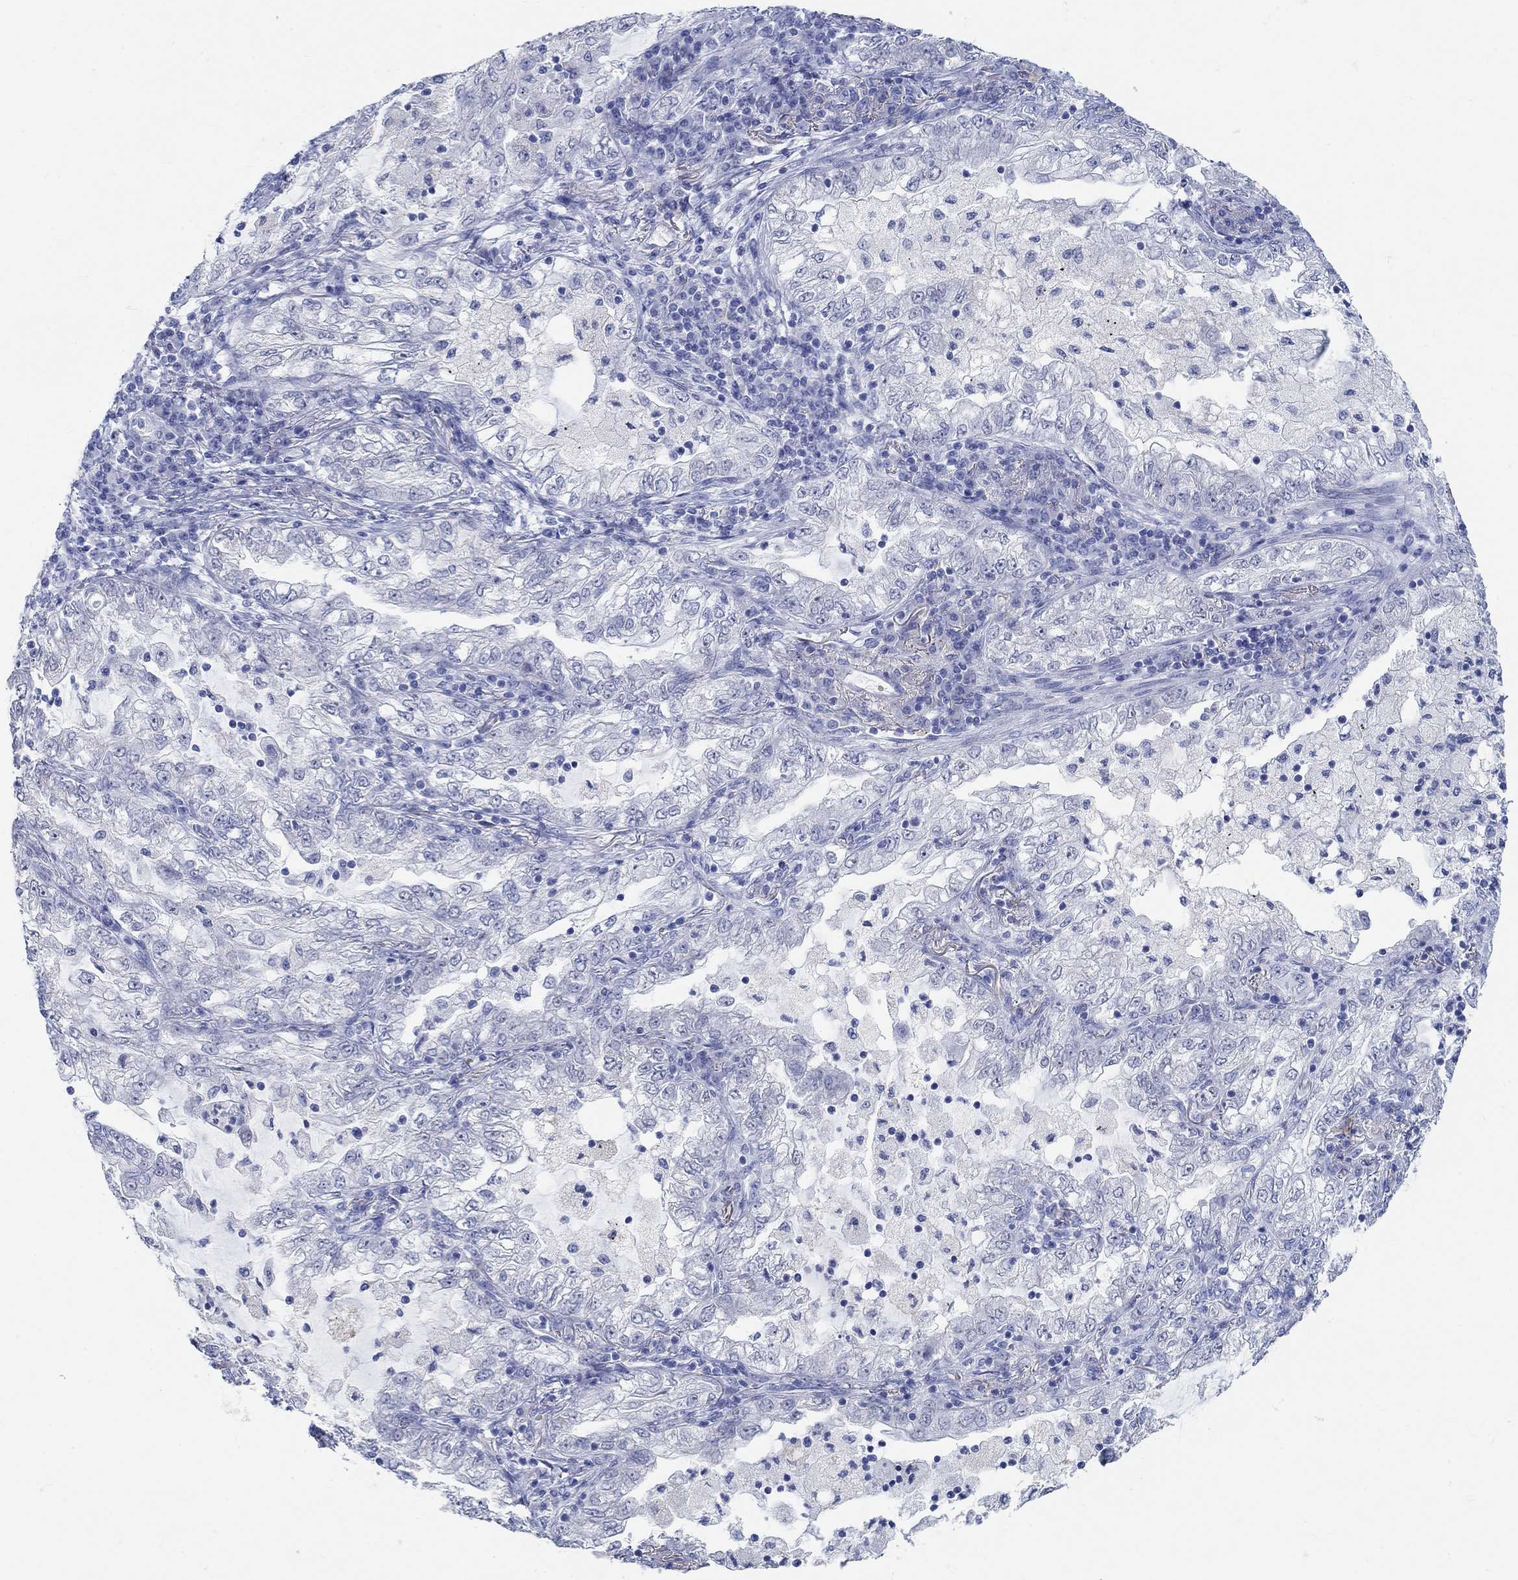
{"staining": {"intensity": "negative", "quantity": "none", "location": "none"}, "tissue": "lung cancer", "cell_type": "Tumor cells", "image_type": "cancer", "snomed": [{"axis": "morphology", "description": "Adenocarcinoma, NOS"}, {"axis": "topography", "description": "Lung"}], "caption": "Immunohistochemical staining of human lung cancer (adenocarcinoma) shows no significant expression in tumor cells.", "gene": "GRIA3", "patient": {"sex": "female", "age": 73}}